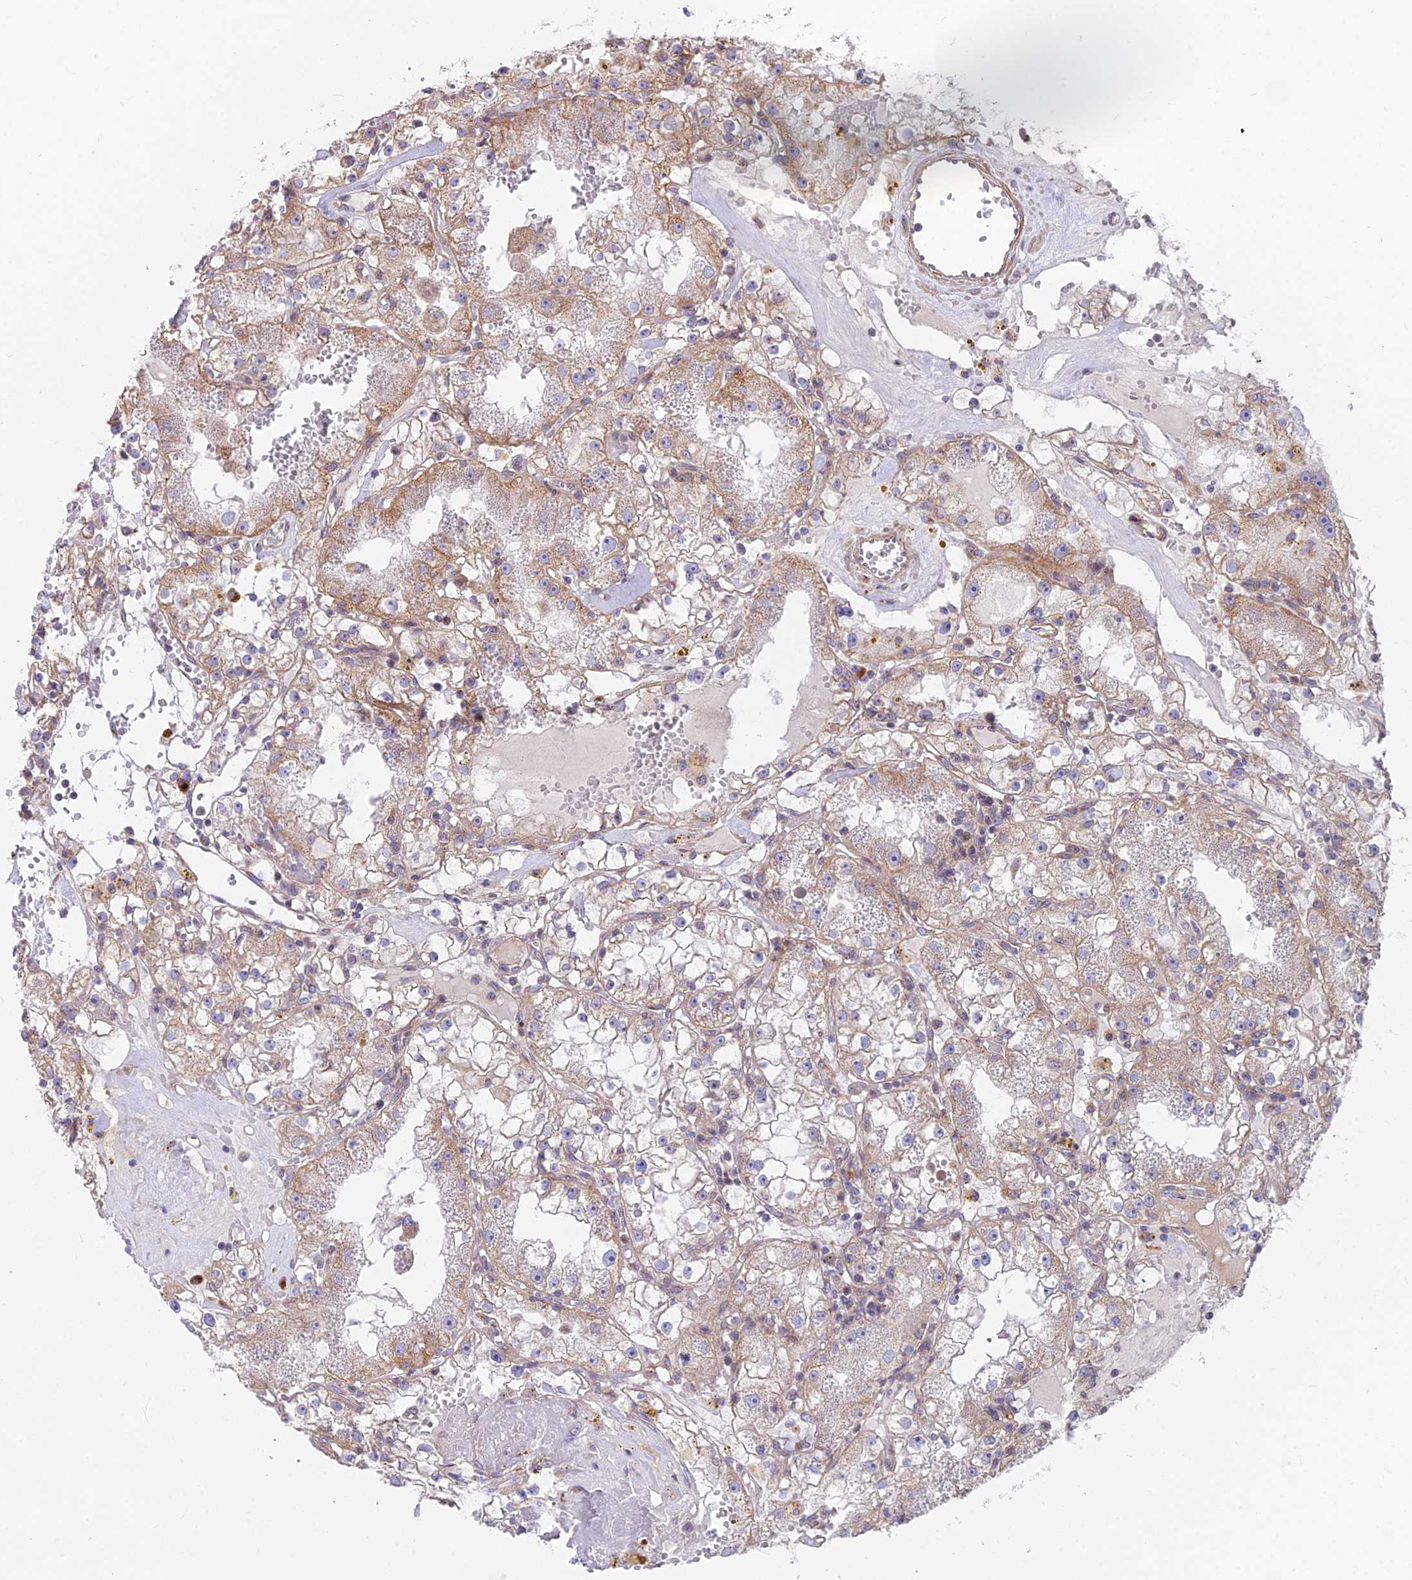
{"staining": {"intensity": "moderate", "quantity": "<25%", "location": "cytoplasmic/membranous"}, "tissue": "renal cancer", "cell_type": "Tumor cells", "image_type": "cancer", "snomed": [{"axis": "morphology", "description": "Adenocarcinoma, NOS"}, {"axis": "topography", "description": "Kidney"}], "caption": "DAB (3,3'-diaminobenzidine) immunohistochemical staining of adenocarcinoma (renal) exhibits moderate cytoplasmic/membranous protein positivity in about <25% of tumor cells. Nuclei are stained in blue.", "gene": "TBC1D20", "patient": {"sex": "male", "age": 56}}